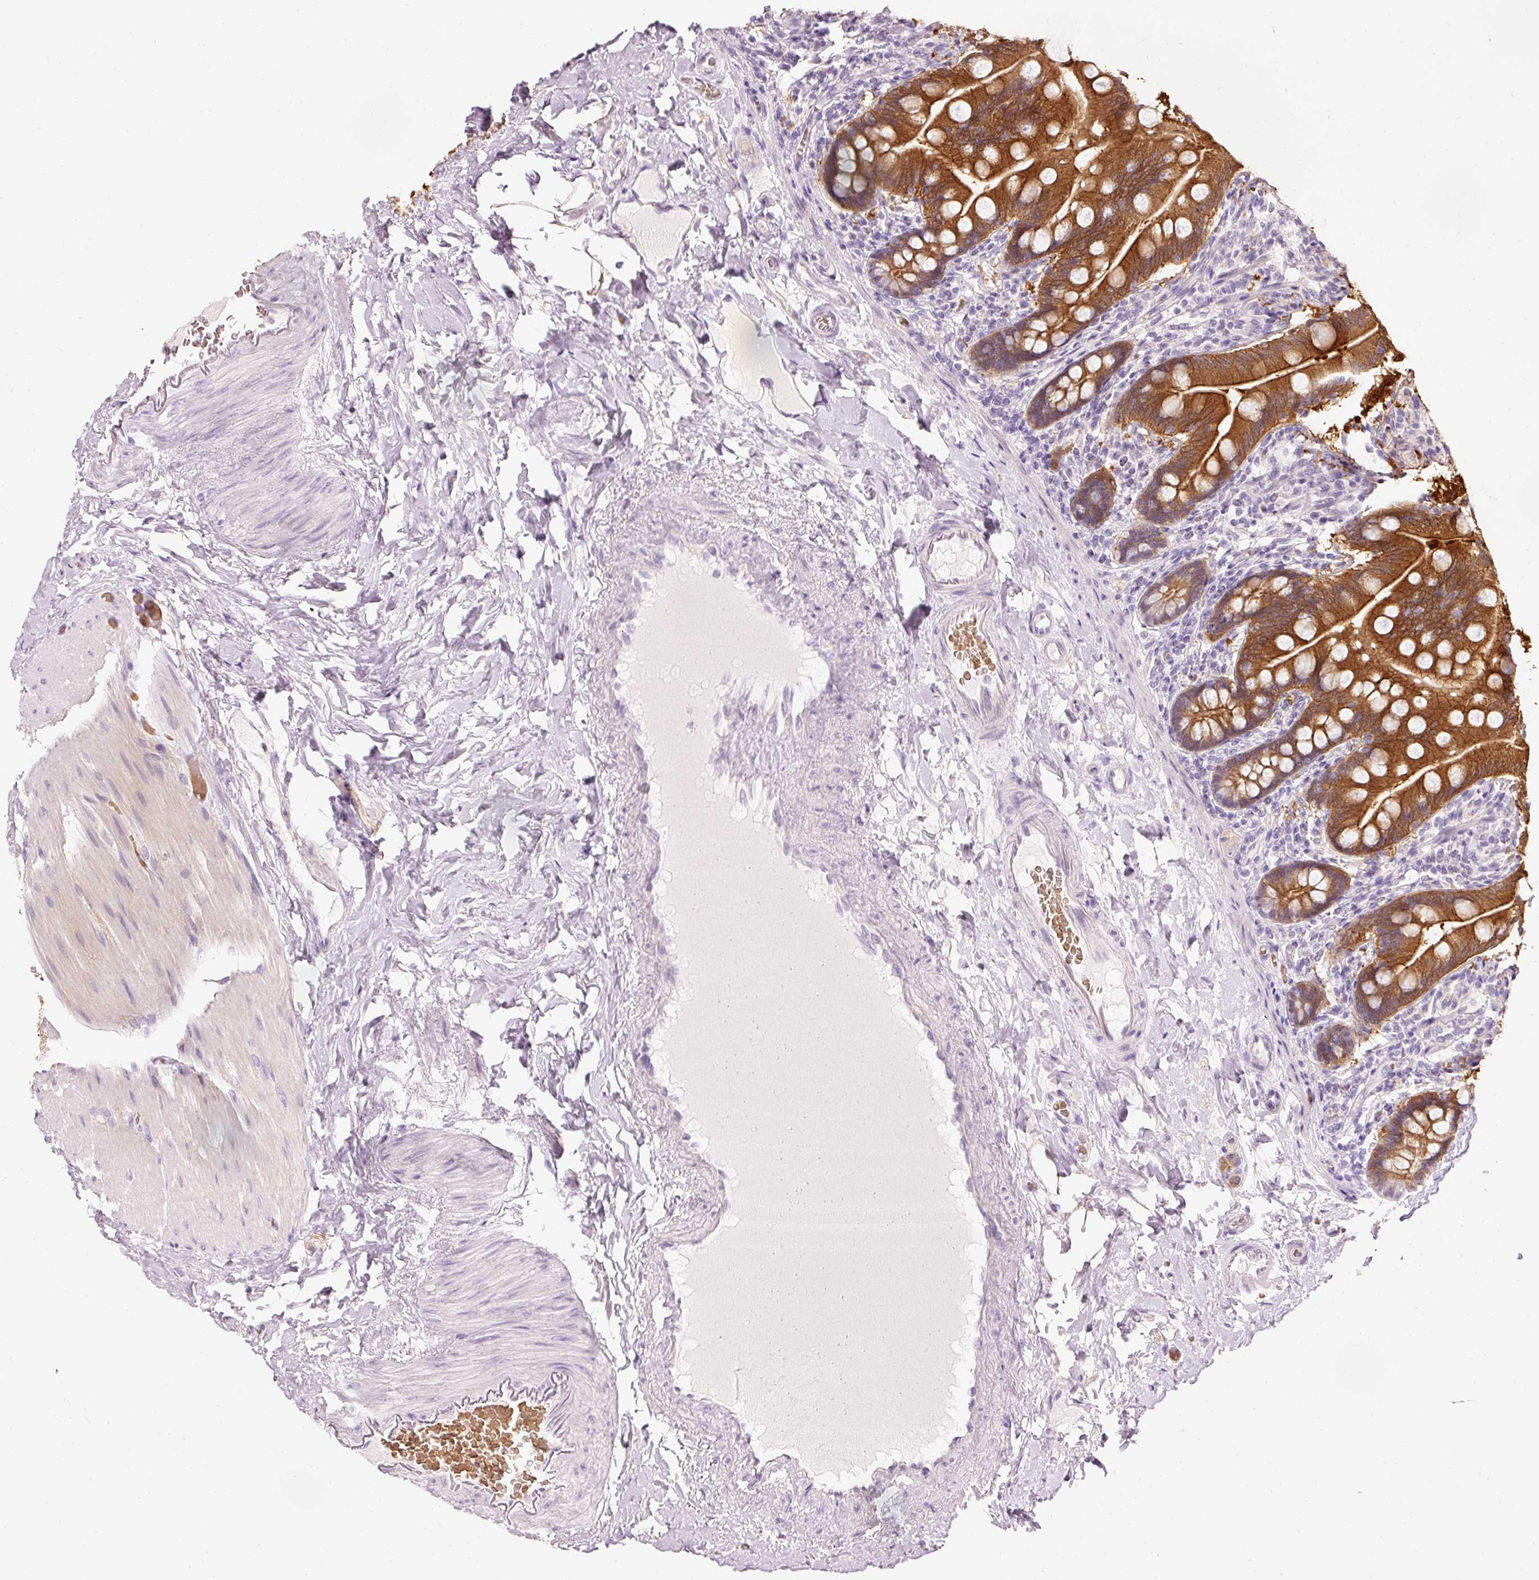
{"staining": {"intensity": "strong", "quantity": ">75%", "location": "cytoplasmic/membranous"}, "tissue": "small intestine", "cell_type": "Glandular cells", "image_type": "normal", "snomed": [{"axis": "morphology", "description": "Normal tissue, NOS"}, {"axis": "topography", "description": "Small intestine"}], "caption": "Glandular cells reveal strong cytoplasmic/membranous positivity in approximately >75% of cells in unremarkable small intestine.", "gene": "DHRS11", "patient": {"sex": "female", "age": 64}}